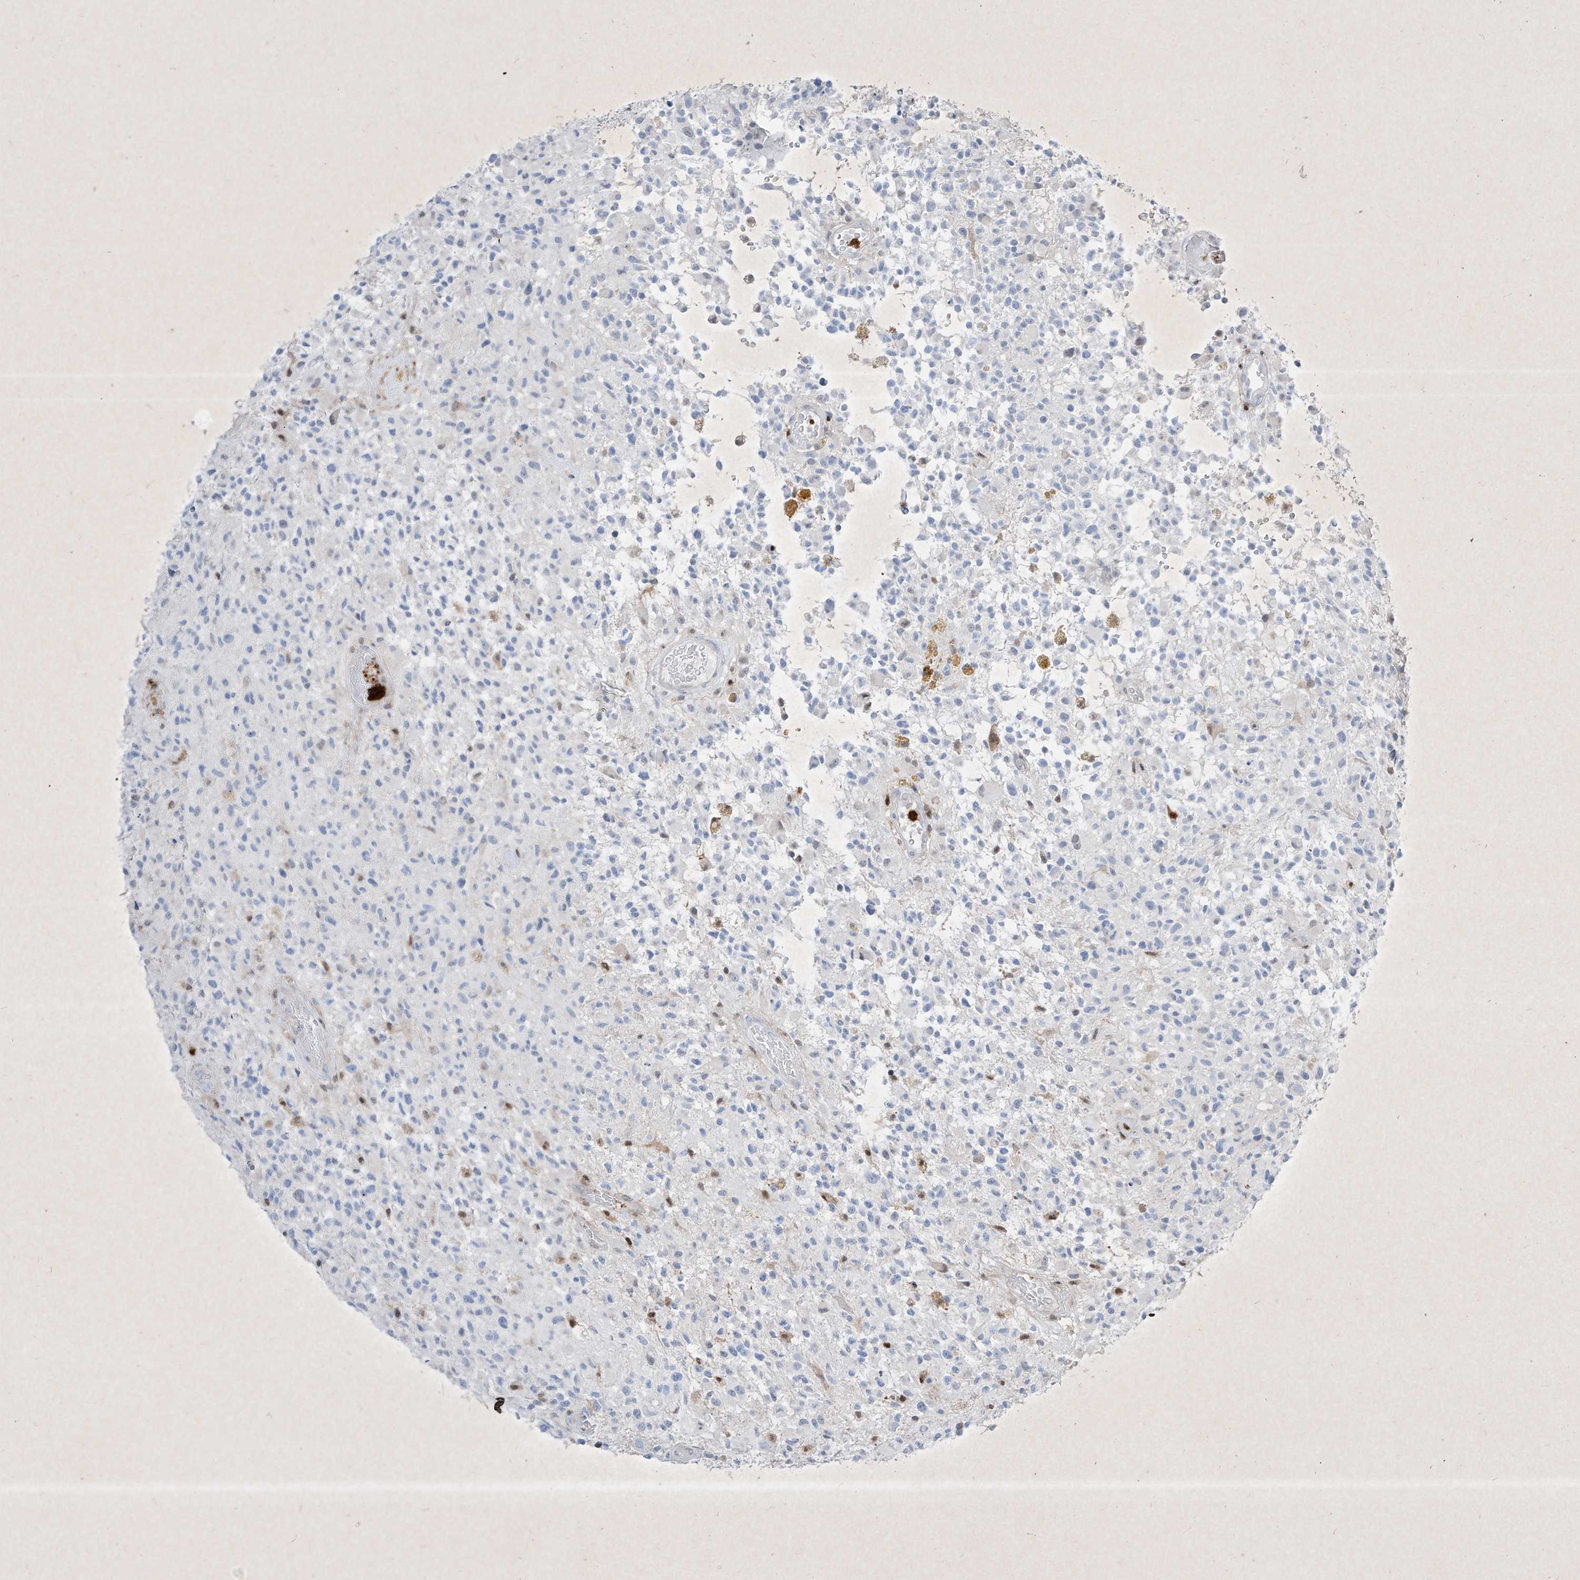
{"staining": {"intensity": "negative", "quantity": "none", "location": "none"}, "tissue": "glioma", "cell_type": "Tumor cells", "image_type": "cancer", "snomed": [{"axis": "morphology", "description": "Glioma, malignant, High grade"}, {"axis": "morphology", "description": "Glioblastoma, NOS"}, {"axis": "topography", "description": "Brain"}], "caption": "Tumor cells are negative for brown protein staining in glioblastoma.", "gene": "PSMB10", "patient": {"sex": "male", "age": 60}}